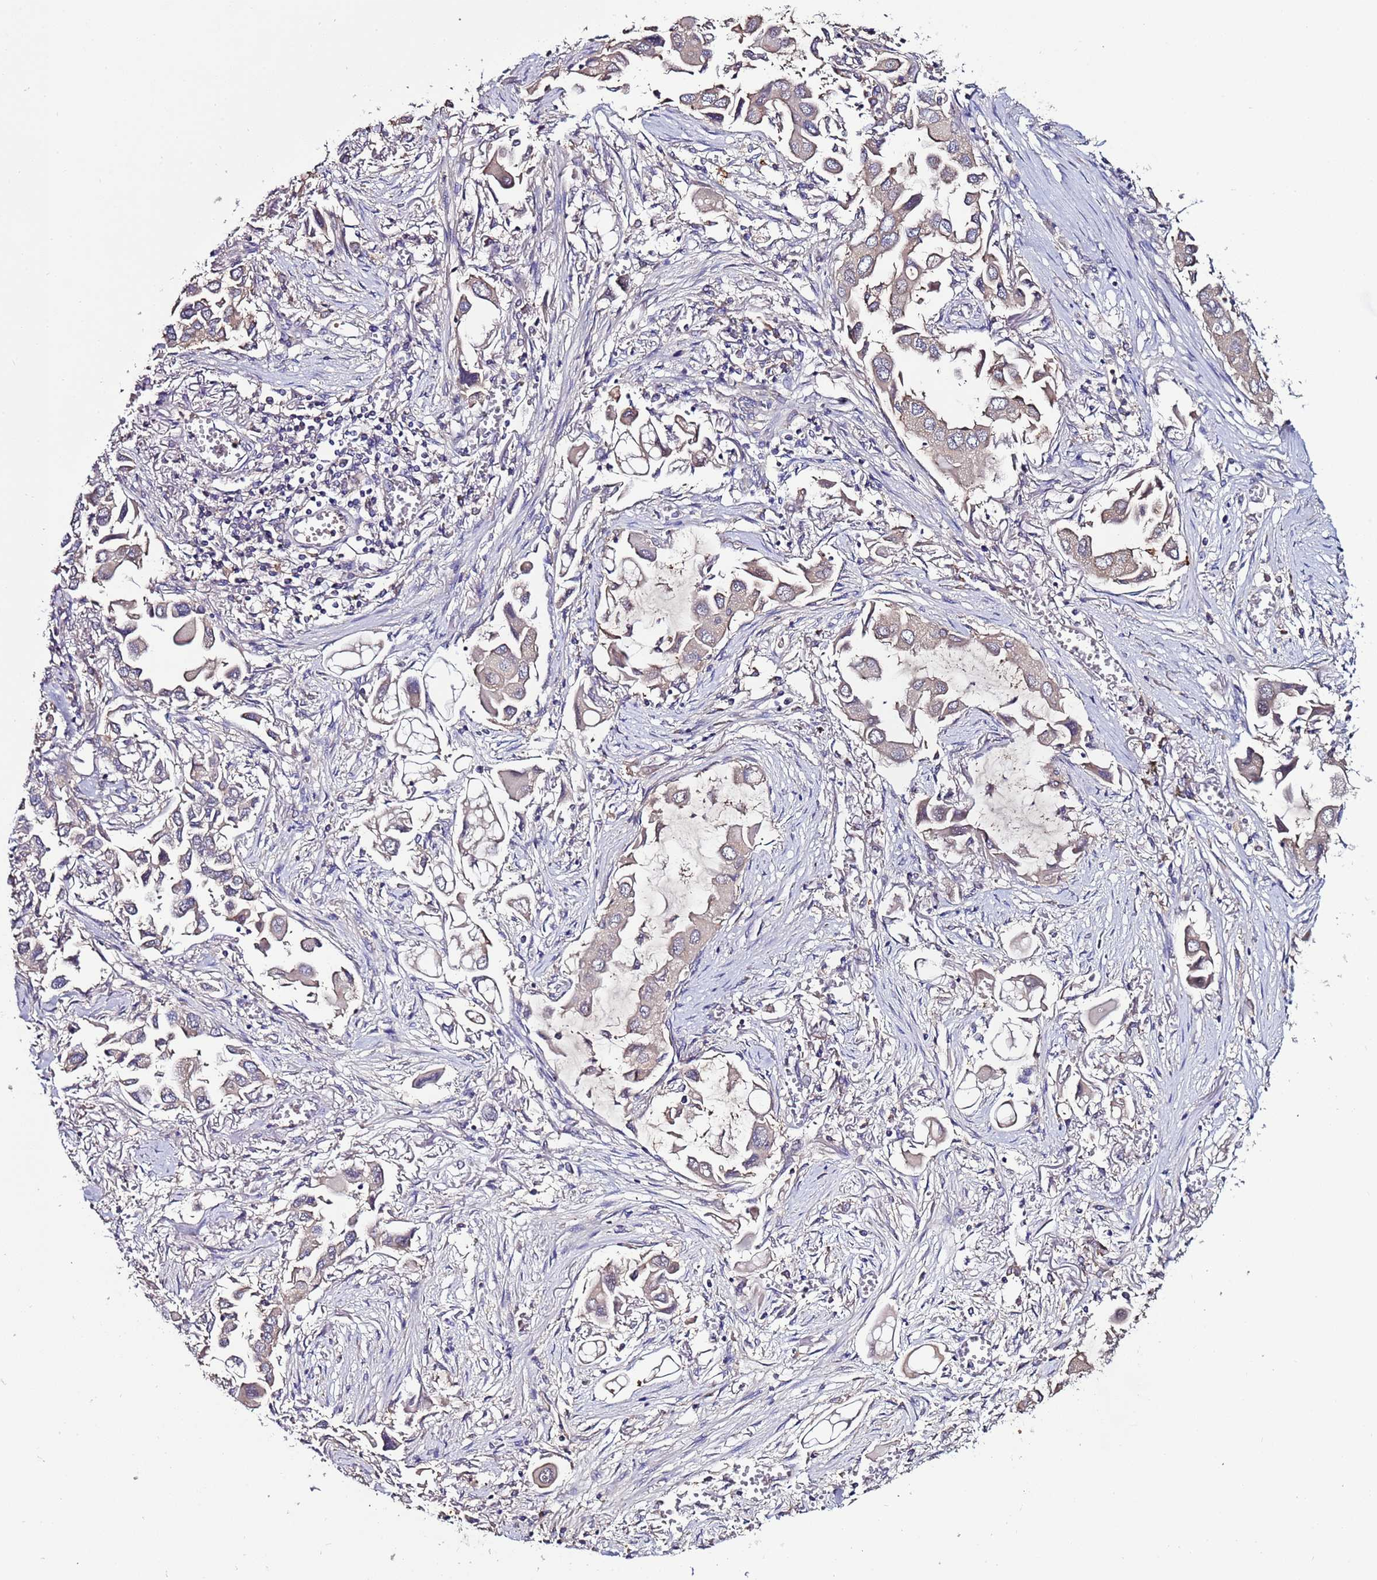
{"staining": {"intensity": "negative", "quantity": "none", "location": "none"}, "tissue": "lung cancer", "cell_type": "Tumor cells", "image_type": "cancer", "snomed": [{"axis": "morphology", "description": "Adenocarcinoma, NOS"}, {"axis": "topography", "description": "Lung"}], "caption": "Immunohistochemistry (IHC) photomicrograph of neoplastic tissue: human lung cancer stained with DAB shows no significant protein expression in tumor cells.", "gene": "RPS15A", "patient": {"sex": "female", "age": 76}}